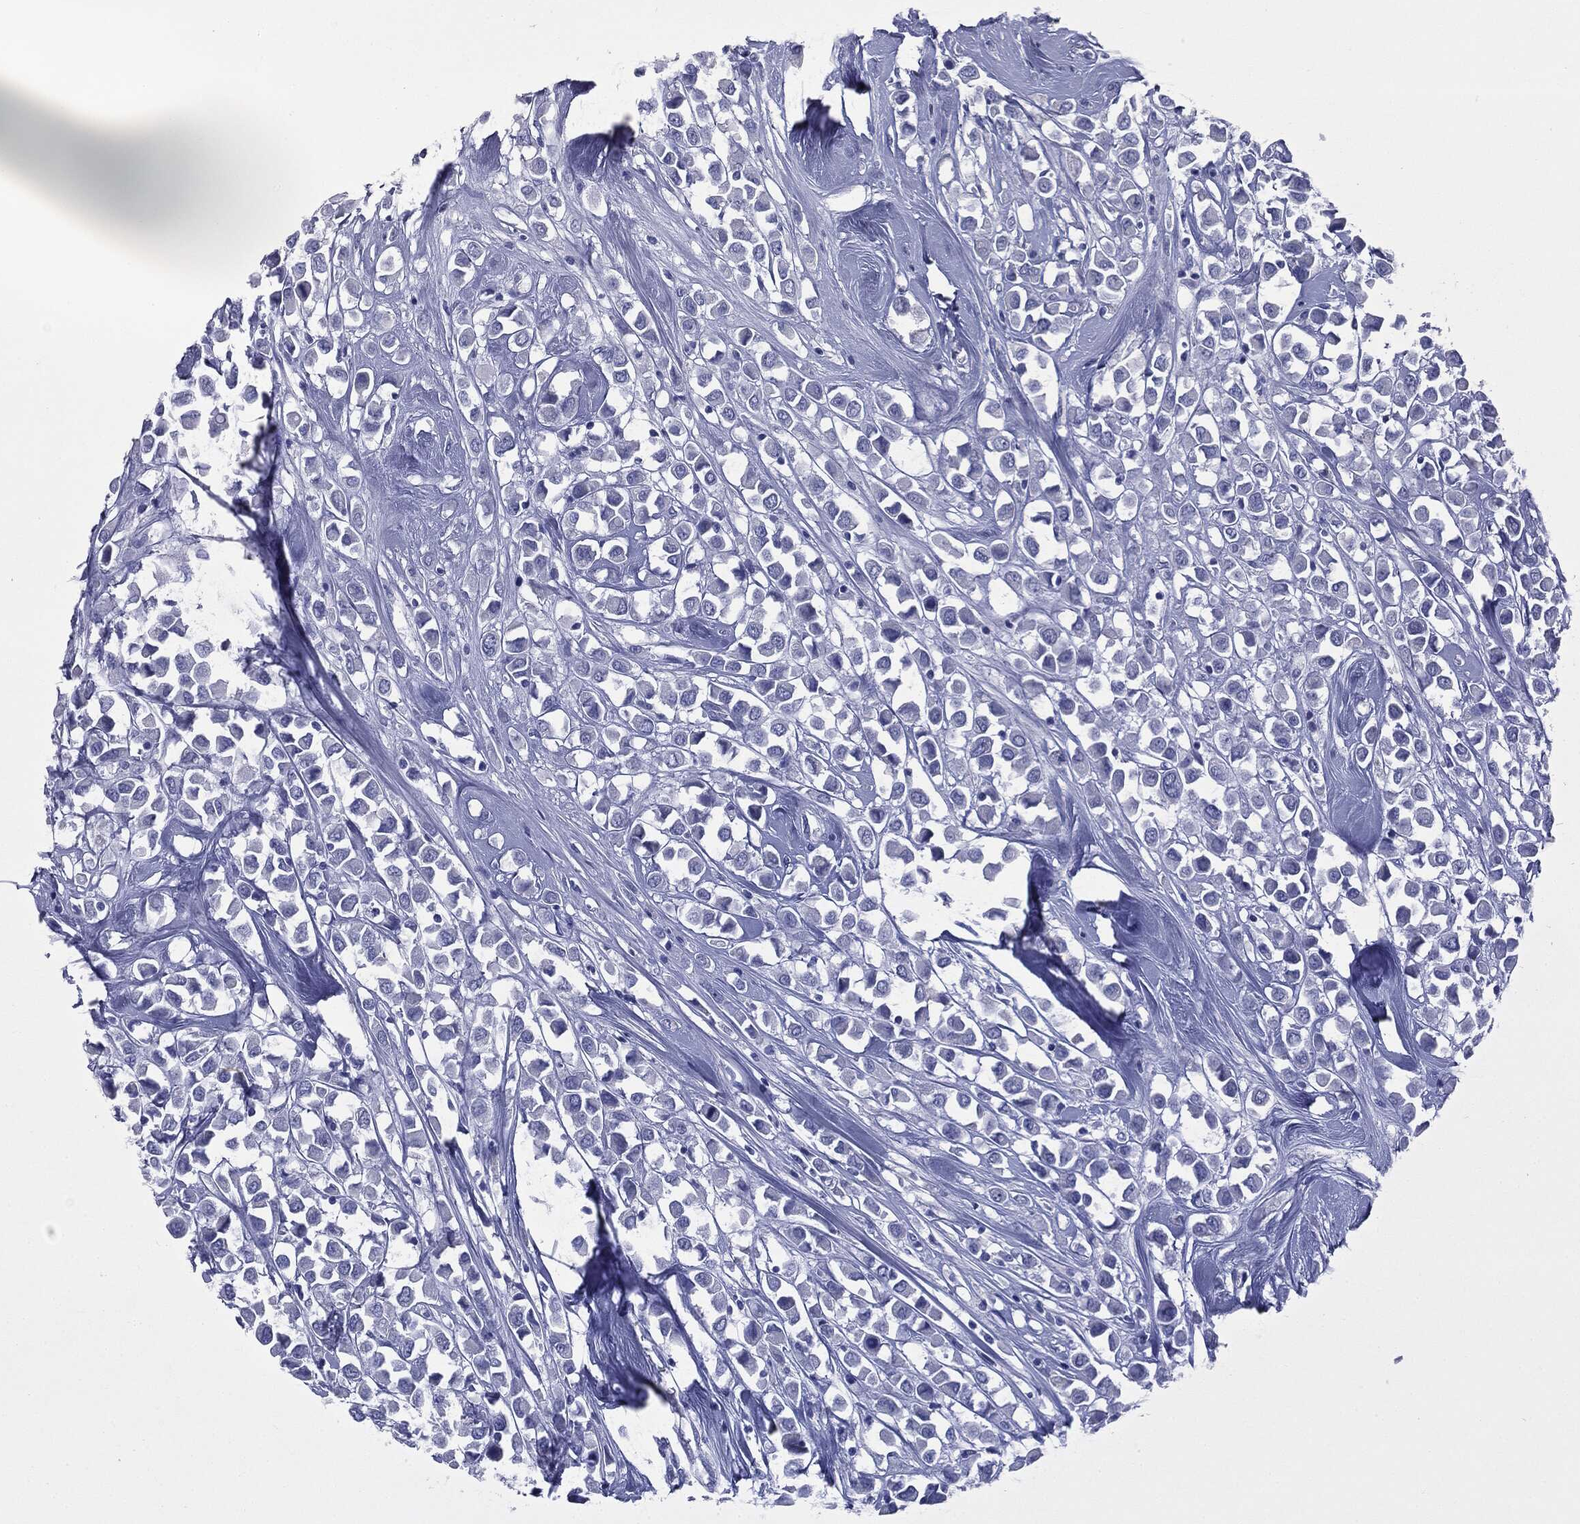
{"staining": {"intensity": "negative", "quantity": "none", "location": "none"}, "tissue": "breast cancer", "cell_type": "Tumor cells", "image_type": "cancer", "snomed": [{"axis": "morphology", "description": "Duct carcinoma"}, {"axis": "topography", "description": "Breast"}], "caption": "Immunohistochemistry of breast cancer (invasive ductal carcinoma) exhibits no positivity in tumor cells.", "gene": "ATP2A1", "patient": {"sex": "female", "age": 61}}